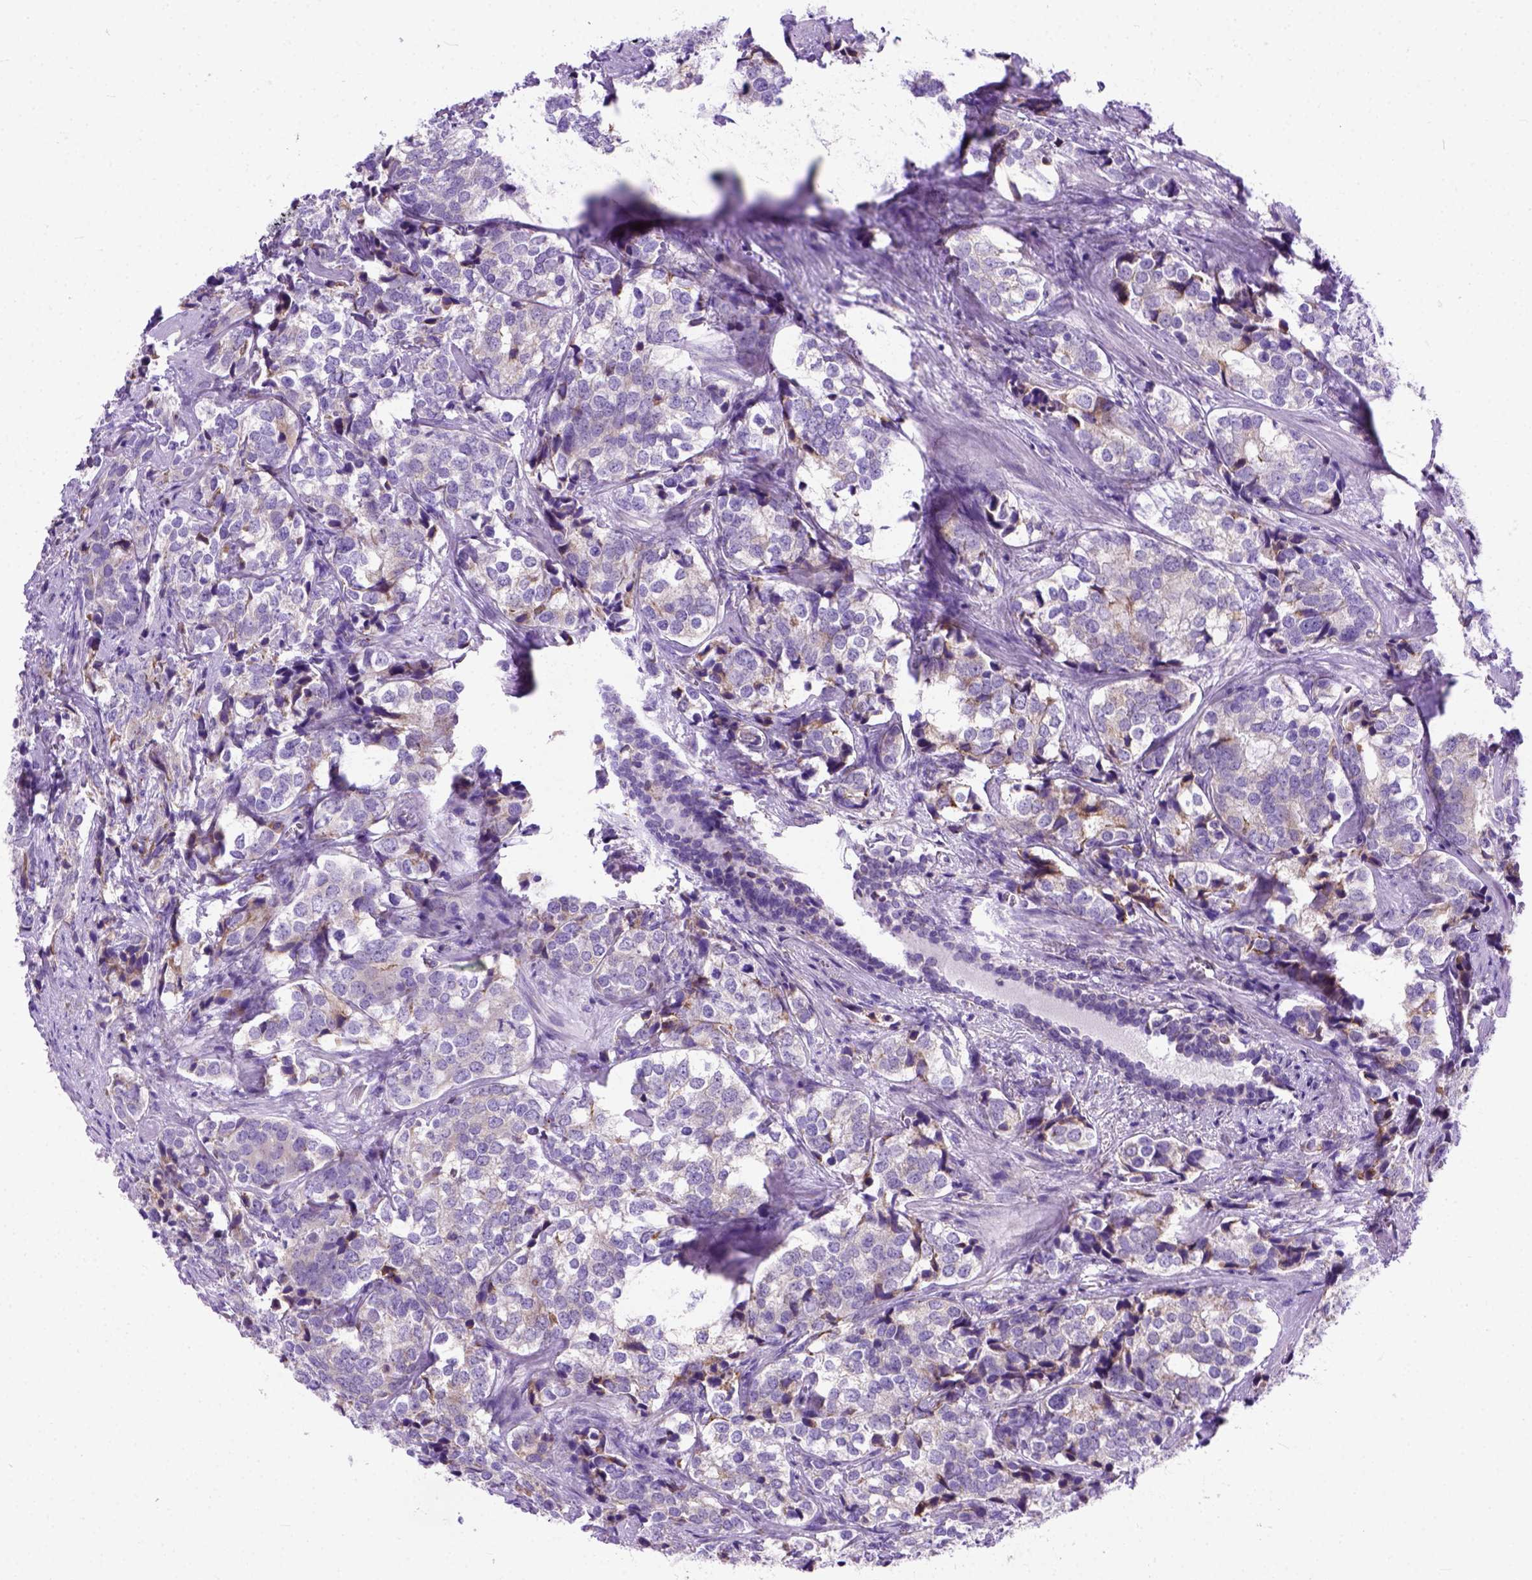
{"staining": {"intensity": "weak", "quantity": "25%-75%", "location": "cytoplasmic/membranous"}, "tissue": "prostate cancer", "cell_type": "Tumor cells", "image_type": "cancer", "snomed": [{"axis": "morphology", "description": "Adenocarcinoma, NOS"}, {"axis": "topography", "description": "Prostate and seminal vesicle, NOS"}], "caption": "Immunohistochemistry (IHC) of human prostate adenocarcinoma reveals low levels of weak cytoplasmic/membranous expression in approximately 25%-75% of tumor cells. Nuclei are stained in blue.", "gene": "PLK4", "patient": {"sex": "male", "age": 63}}